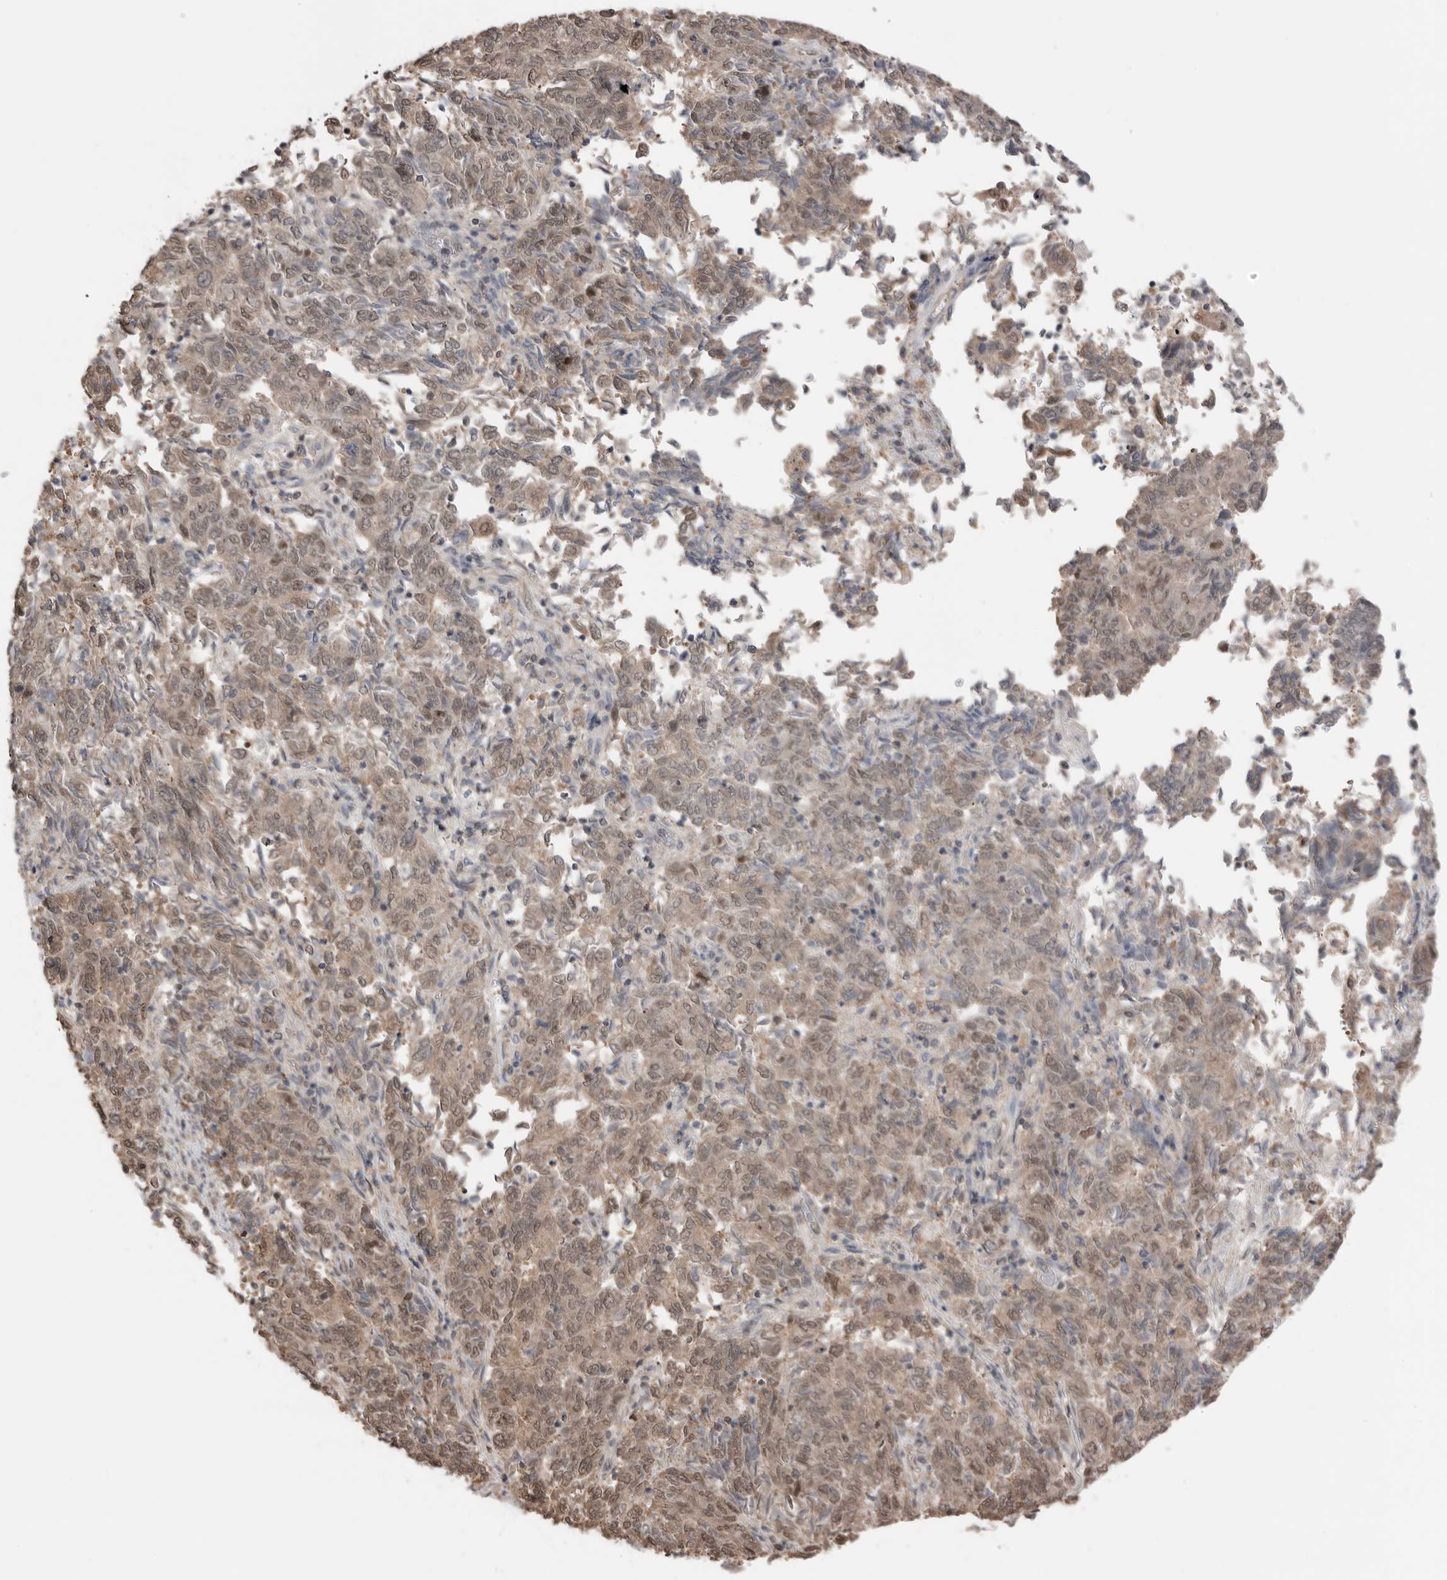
{"staining": {"intensity": "moderate", "quantity": ">75%", "location": "nuclear"}, "tissue": "endometrial cancer", "cell_type": "Tumor cells", "image_type": "cancer", "snomed": [{"axis": "morphology", "description": "Adenocarcinoma, NOS"}, {"axis": "topography", "description": "Endometrium"}], "caption": "Immunohistochemical staining of human endometrial adenocarcinoma reveals medium levels of moderate nuclear positivity in approximately >75% of tumor cells.", "gene": "PEAK1", "patient": {"sex": "female", "age": 80}}